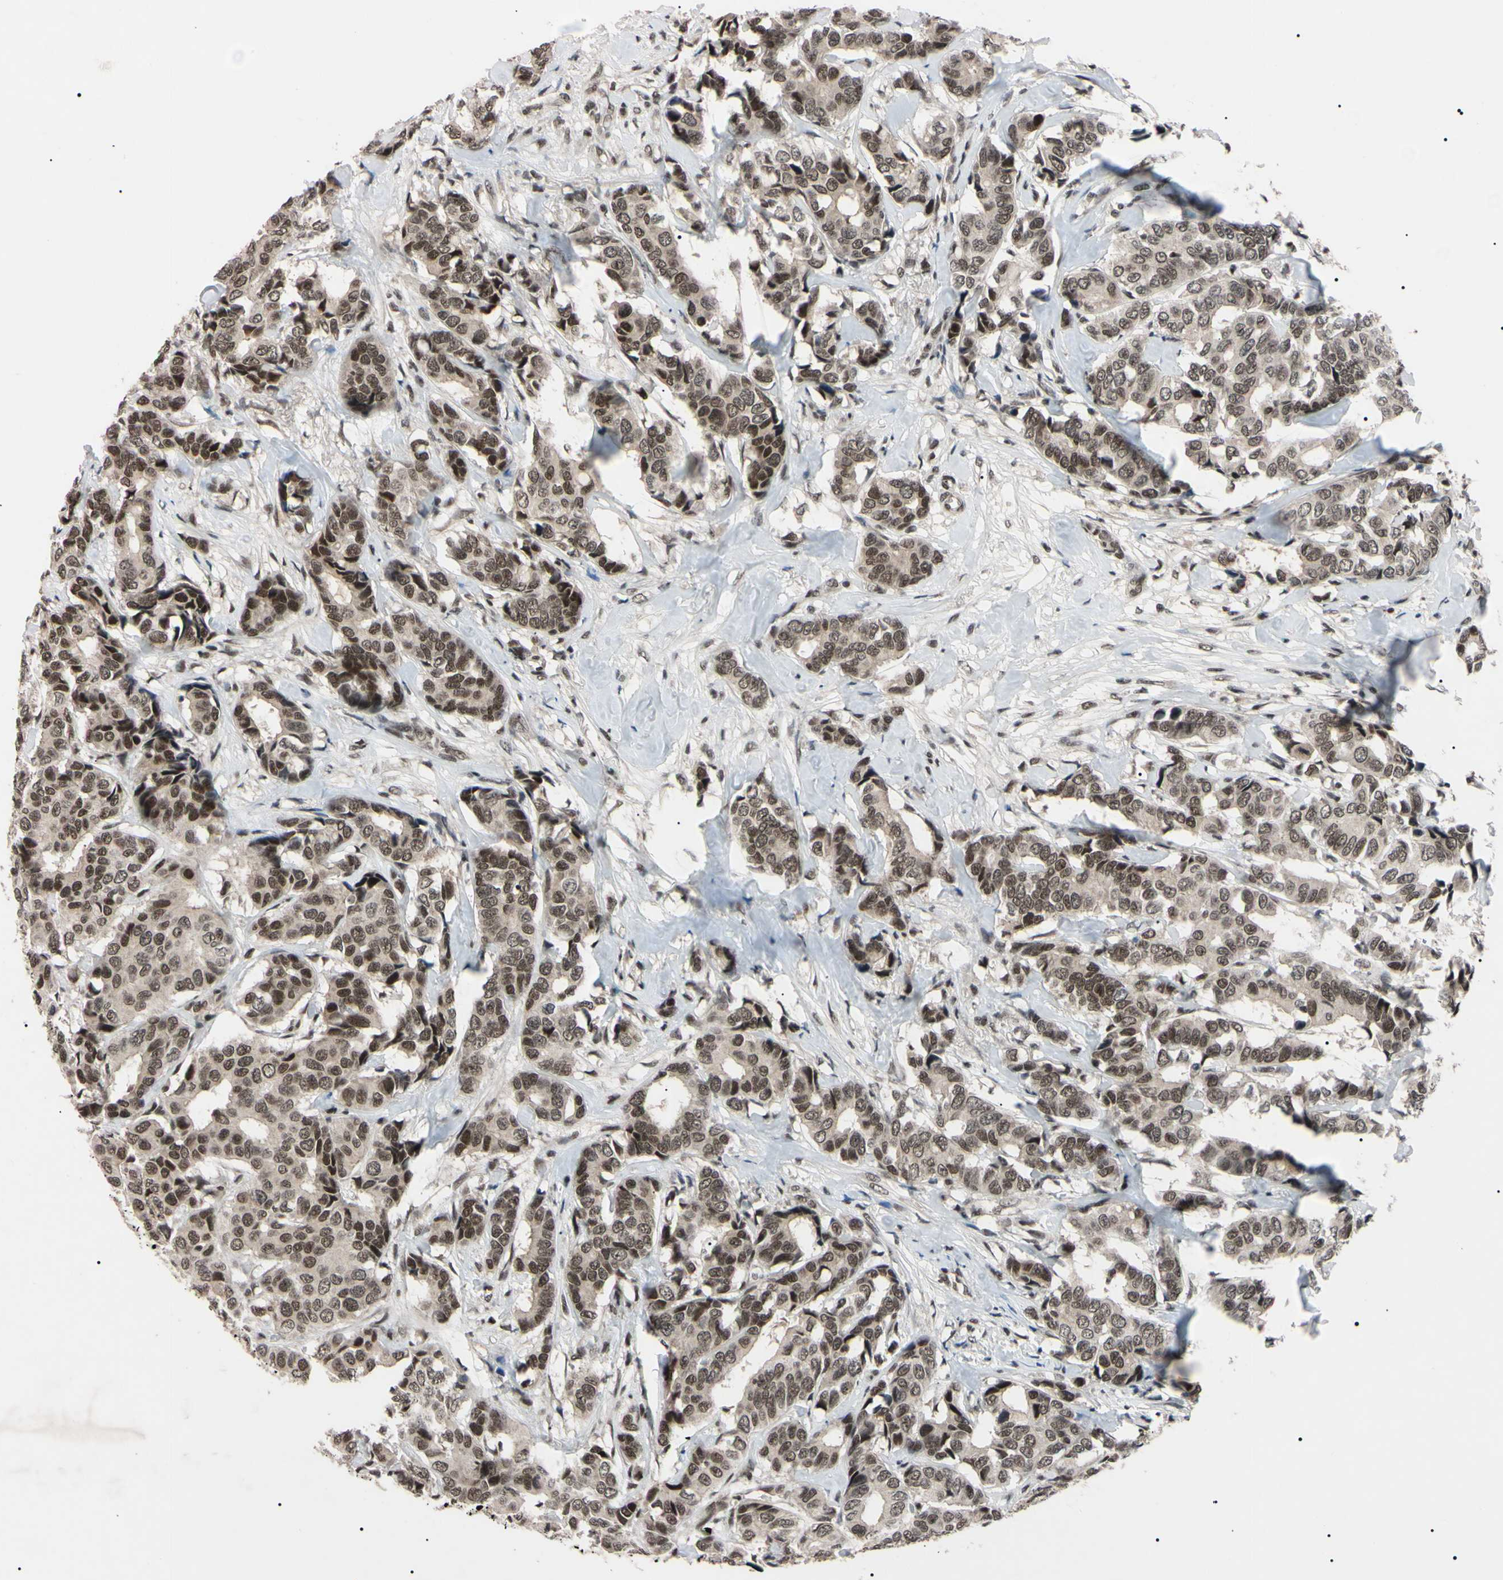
{"staining": {"intensity": "moderate", "quantity": "25%-75%", "location": "nuclear"}, "tissue": "breast cancer", "cell_type": "Tumor cells", "image_type": "cancer", "snomed": [{"axis": "morphology", "description": "Duct carcinoma"}, {"axis": "topography", "description": "Breast"}], "caption": "Brown immunohistochemical staining in human infiltrating ductal carcinoma (breast) displays moderate nuclear staining in approximately 25%-75% of tumor cells.", "gene": "YY1", "patient": {"sex": "female", "age": 87}}